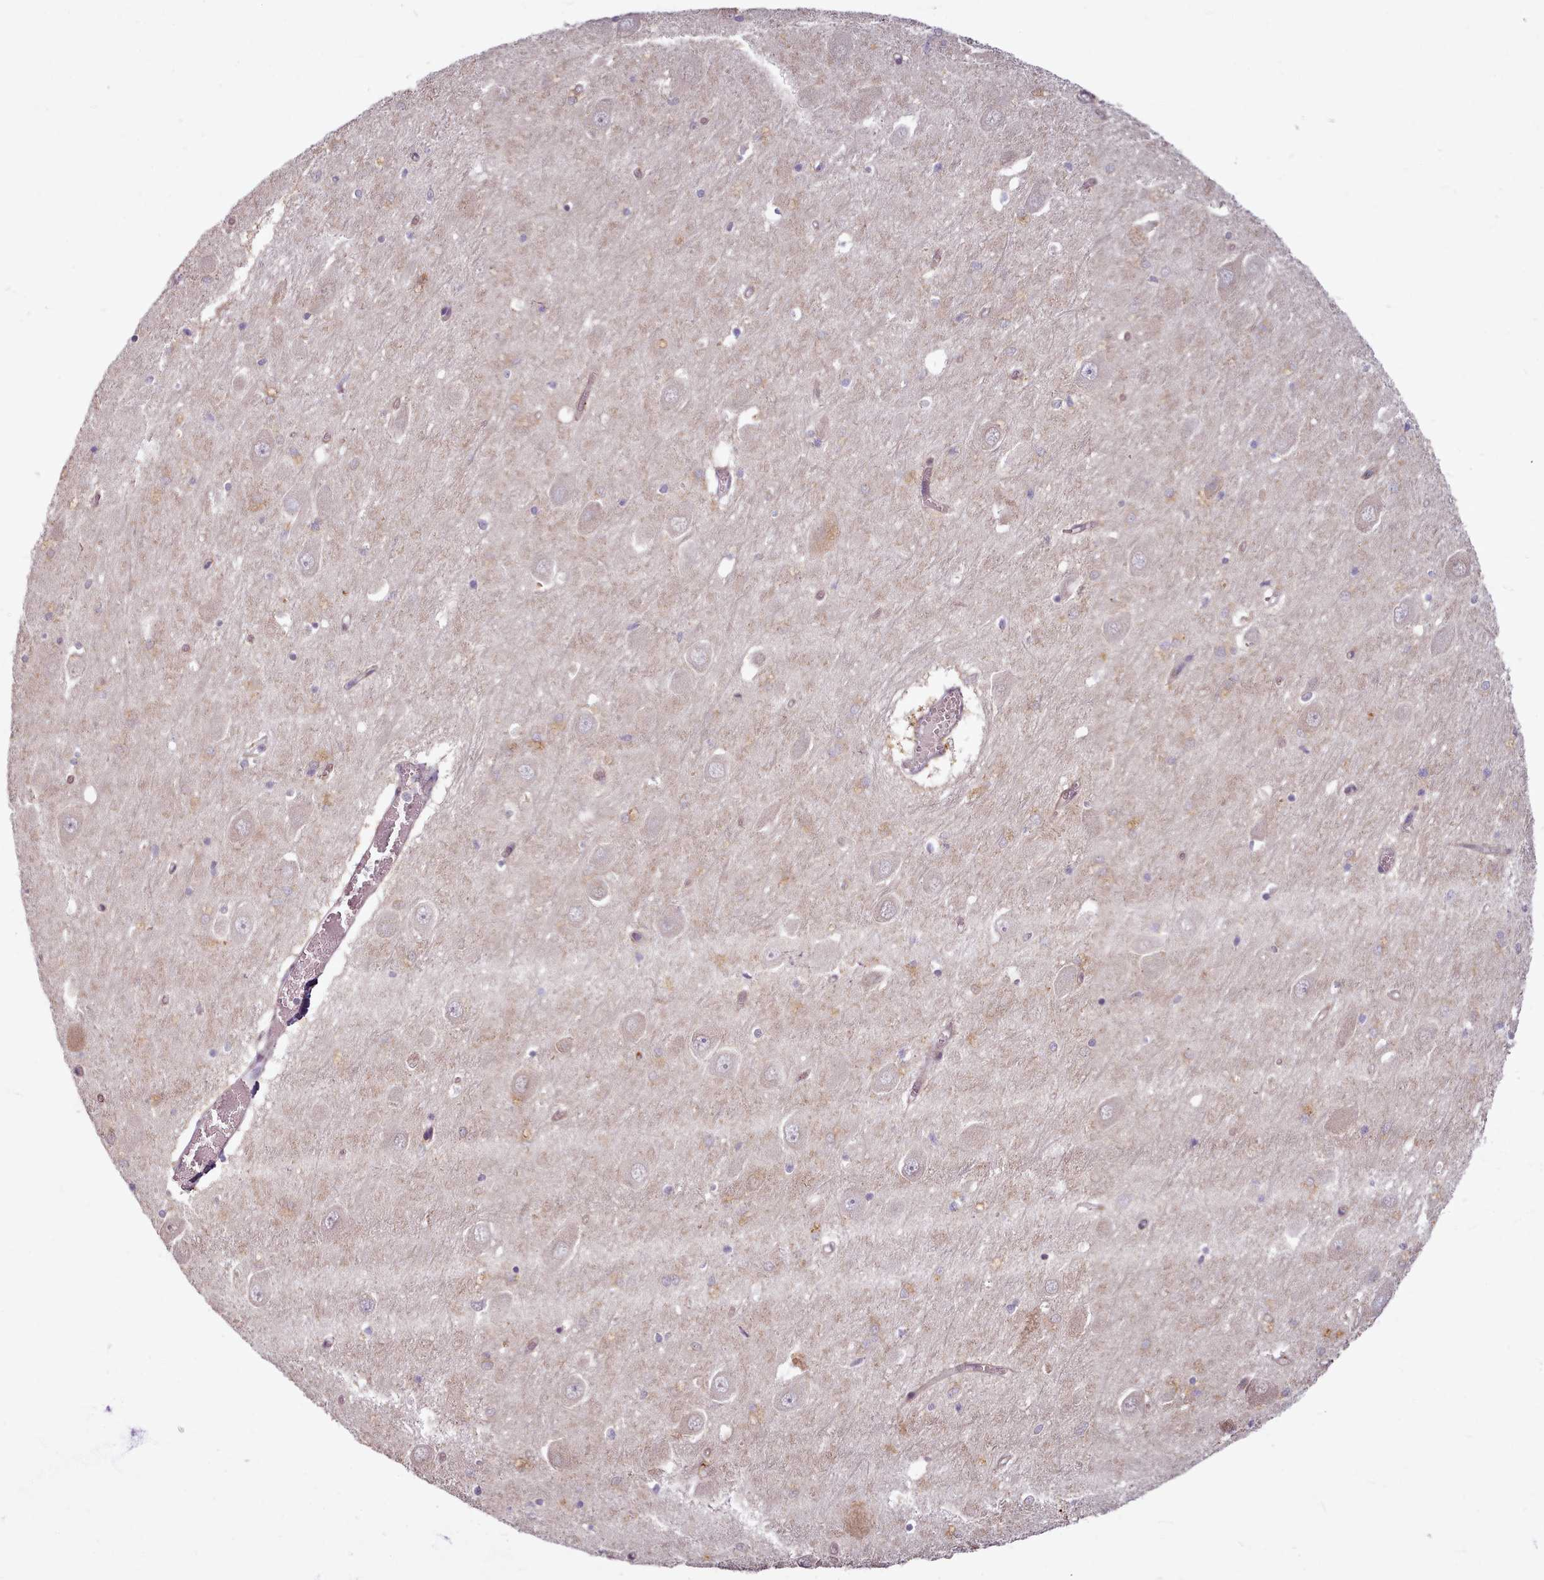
{"staining": {"intensity": "weak", "quantity": "<25%", "location": "nuclear"}, "tissue": "hippocampus", "cell_type": "Glial cells", "image_type": "normal", "snomed": [{"axis": "morphology", "description": "Normal tissue, NOS"}, {"axis": "topography", "description": "Hippocampus"}], "caption": "Immunohistochemistry (IHC) of benign human hippocampus demonstrates no positivity in glial cells.", "gene": "C1QTNF5", "patient": {"sex": "male", "age": 70}}